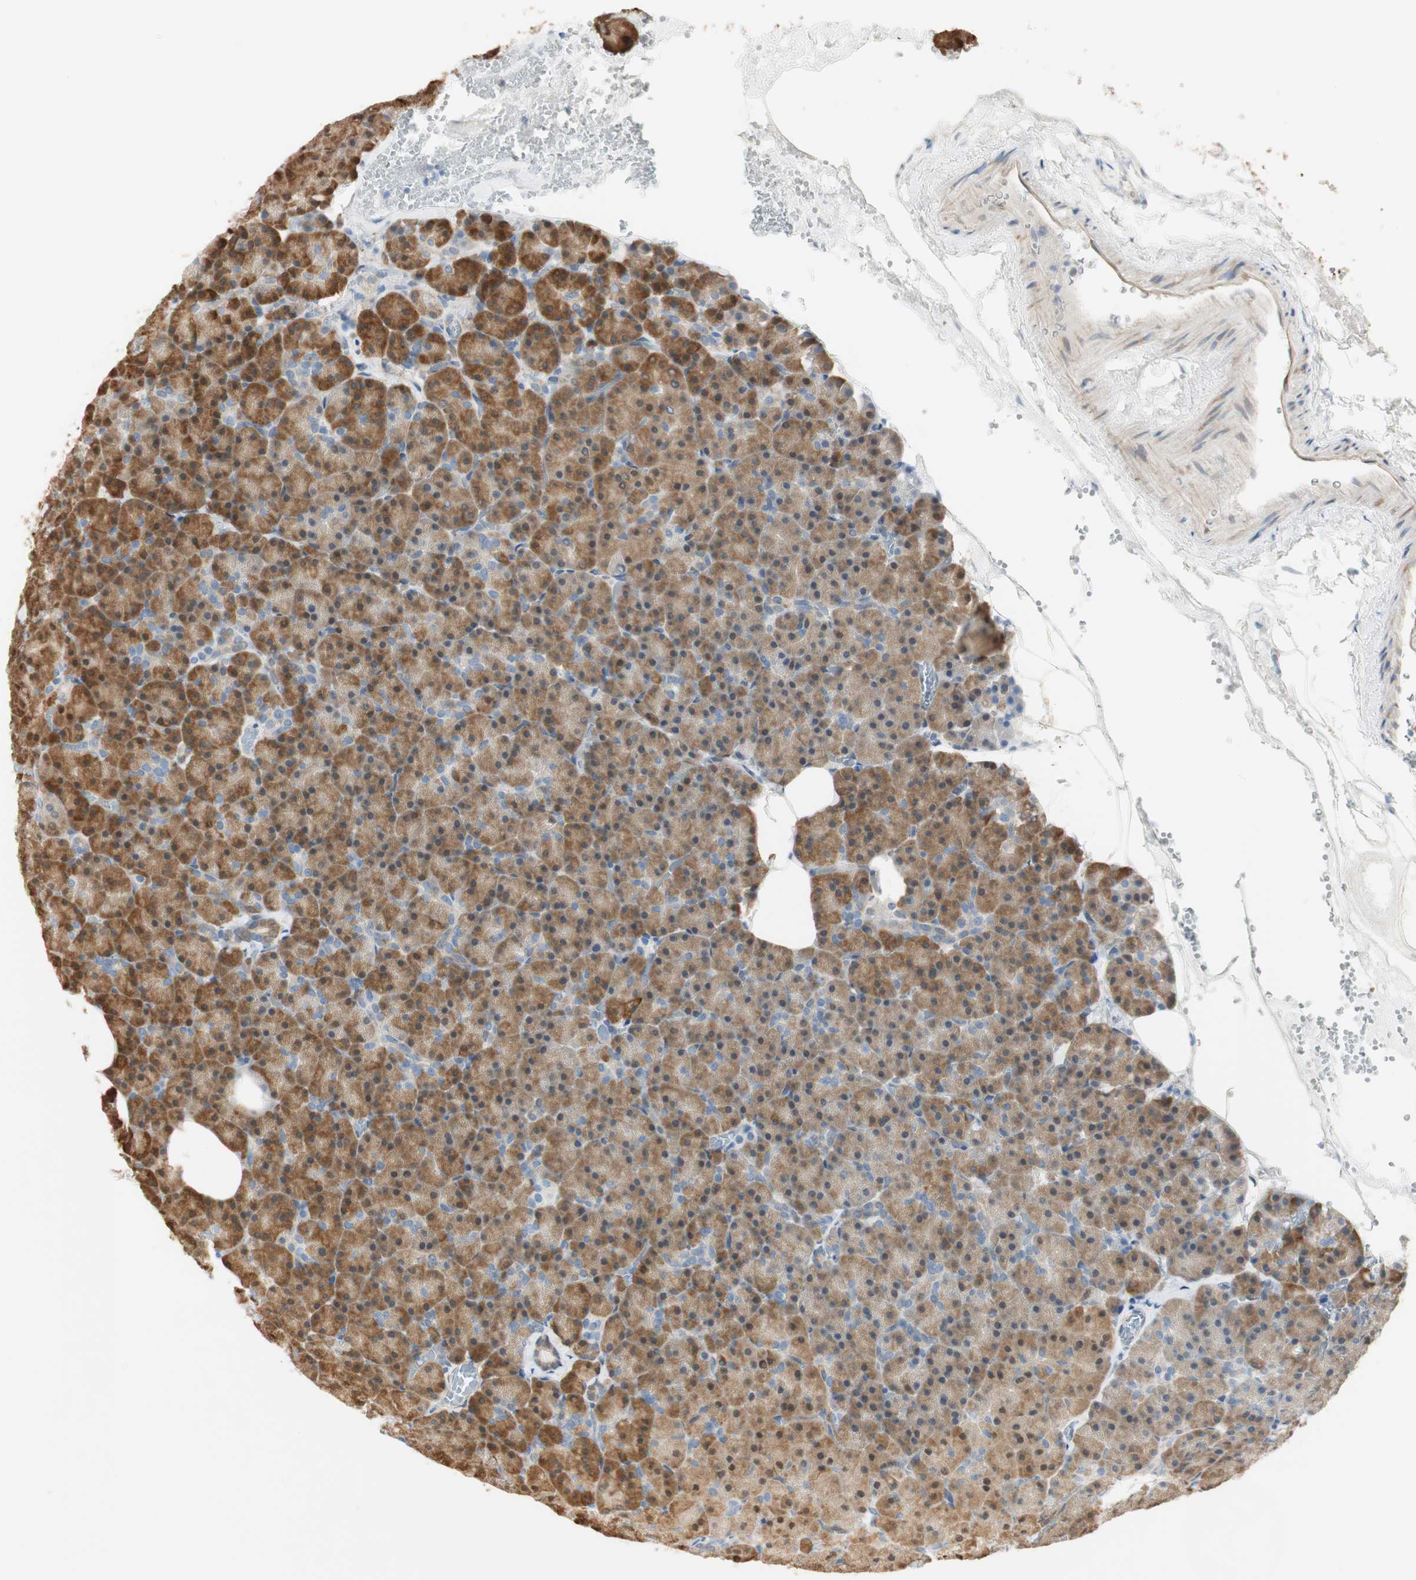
{"staining": {"intensity": "moderate", "quantity": ">75%", "location": "cytoplasmic/membranous"}, "tissue": "pancreas", "cell_type": "Exocrine glandular cells", "image_type": "normal", "snomed": [{"axis": "morphology", "description": "Normal tissue, NOS"}, {"axis": "topography", "description": "Pancreas"}], "caption": "IHC (DAB (3,3'-diaminobenzidine)) staining of normal human pancreas demonstrates moderate cytoplasmic/membranous protein expression in about >75% of exocrine glandular cells.", "gene": "CDK3", "patient": {"sex": "female", "age": 35}}